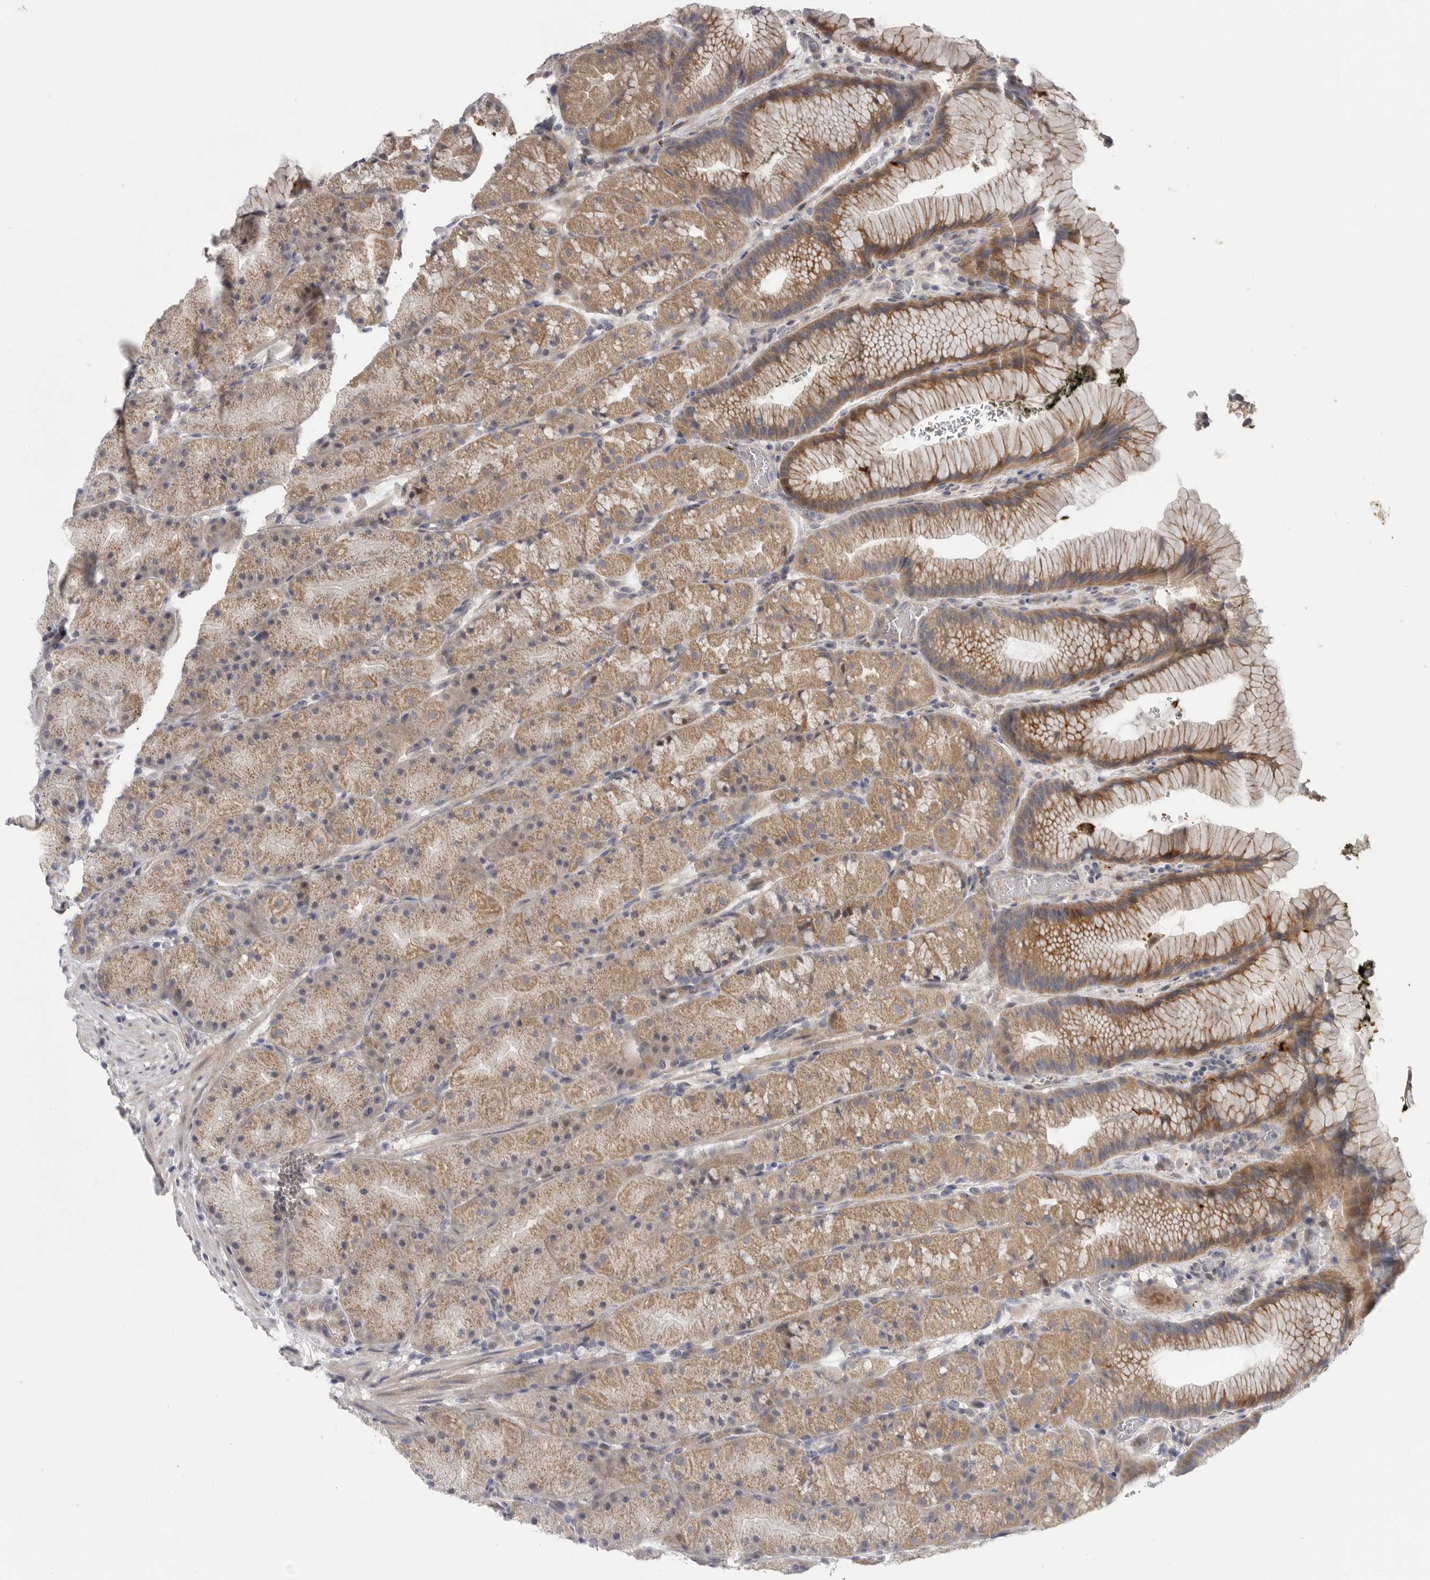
{"staining": {"intensity": "moderate", "quantity": ">75%", "location": "cytoplasmic/membranous"}, "tissue": "stomach", "cell_type": "Glandular cells", "image_type": "normal", "snomed": [{"axis": "morphology", "description": "Normal tissue, NOS"}, {"axis": "topography", "description": "Stomach, upper"}, {"axis": "topography", "description": "Stomach"}], "caption": "Immunohistochemistry histopathology image of normal stomach stained for a protein (brown), which demonstrates medium levels of moderate cytoplasmic/membranous expression in approximately >75% of glandular cells.", "gene": "FBXO43", "patient": {"sex": "male", "age": 48}}